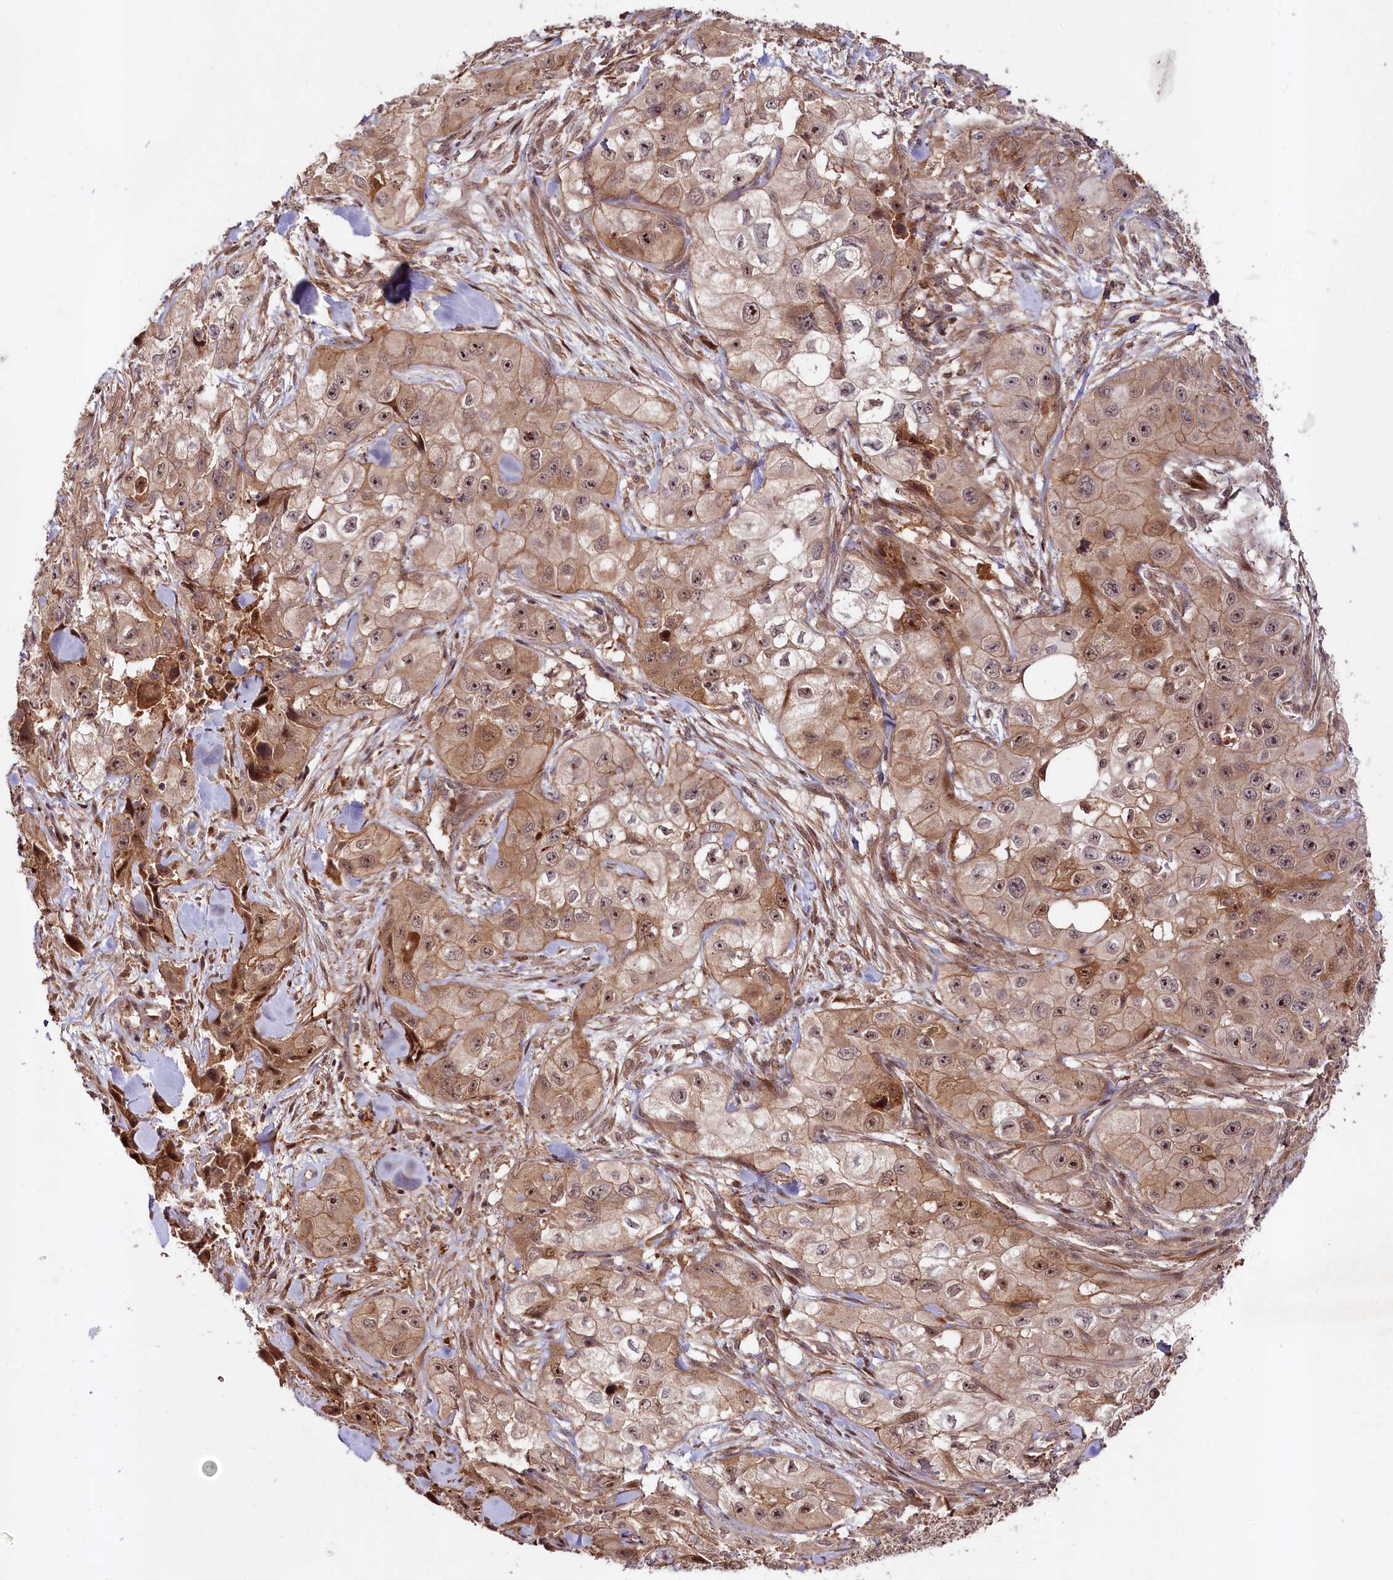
{"staining": {"intensity": "moderate", "quantity": ">75%", "location": "cytoplasmic/membranous,nuclear"}, "tissue": "skin cancer", "cell_type": "Tumor cells", "image_type": "cancer", "snomed": [{"axis": "morphology", "description": "Squamous cell carcinoma, NOS"}, {"axis": "topography", "description": "Skin"}, {"axis": "topography", "description": "Subcutis"}], "caption": "Human skin cancer (squamous cell carcinoma) stained with a brown dye demonstrates moderate cytoplasmic/membranous and nuclear positive staining in approximately >75% of tumor cells.", "gene": "NEDD1", "patient": {"sex": "male", "age": 73}}